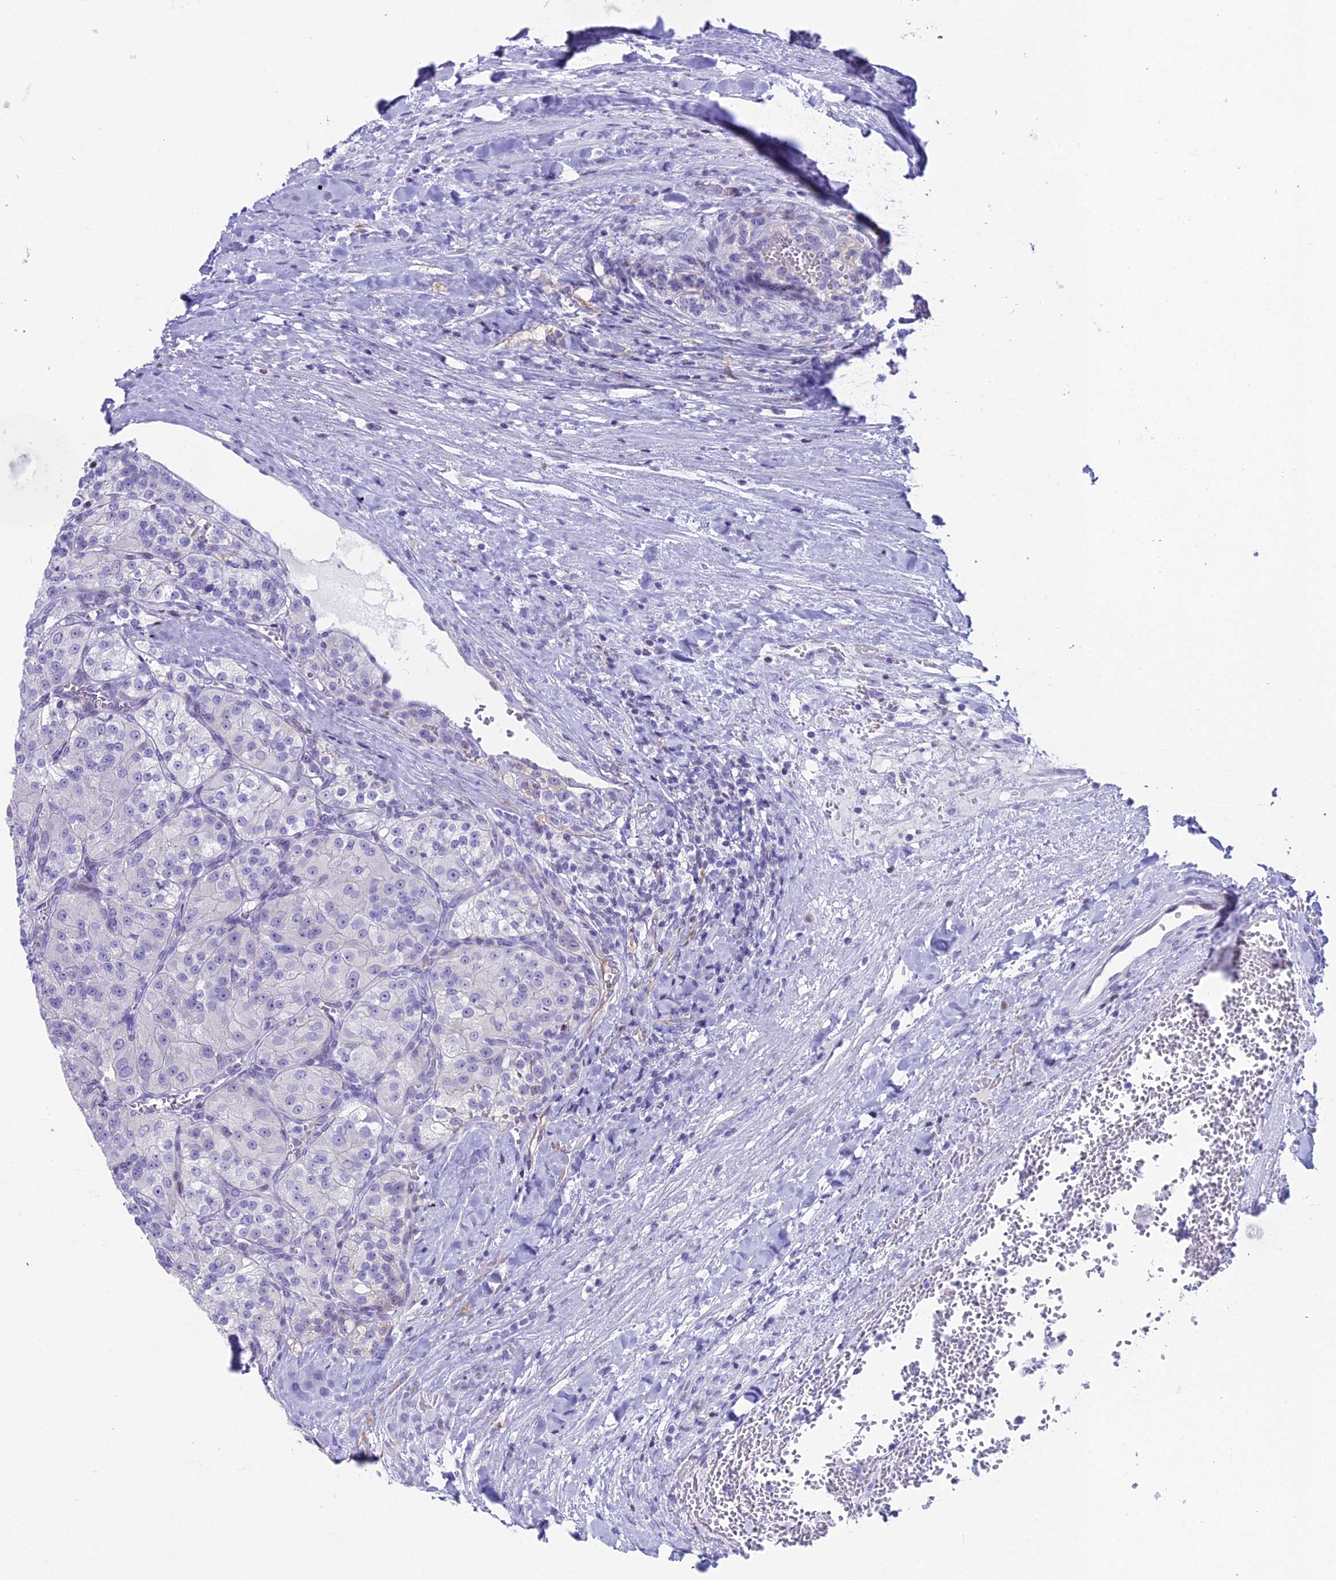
{"staining": {"intensity": "negative", "quantity": "none", "location": "none"}, "tissue": "renal cancer", "cell_type": "Tumor cells", "image_type": "cancer", "snomed": [{"axis": "morphology", "description": "Adenocarcinoma, NOS"}, {"axis": "topography", "description": "Kidney"}], "caption": "Tumor cells show no significant staining in renal adenocarcinoma. (DAB (3,3'-diaminobenzidine) immunohistochemistry (IHC) with hematoxylin counter stain).", "gene": "CC2D2A", "patient": {"sex": "female", "age": 63}}